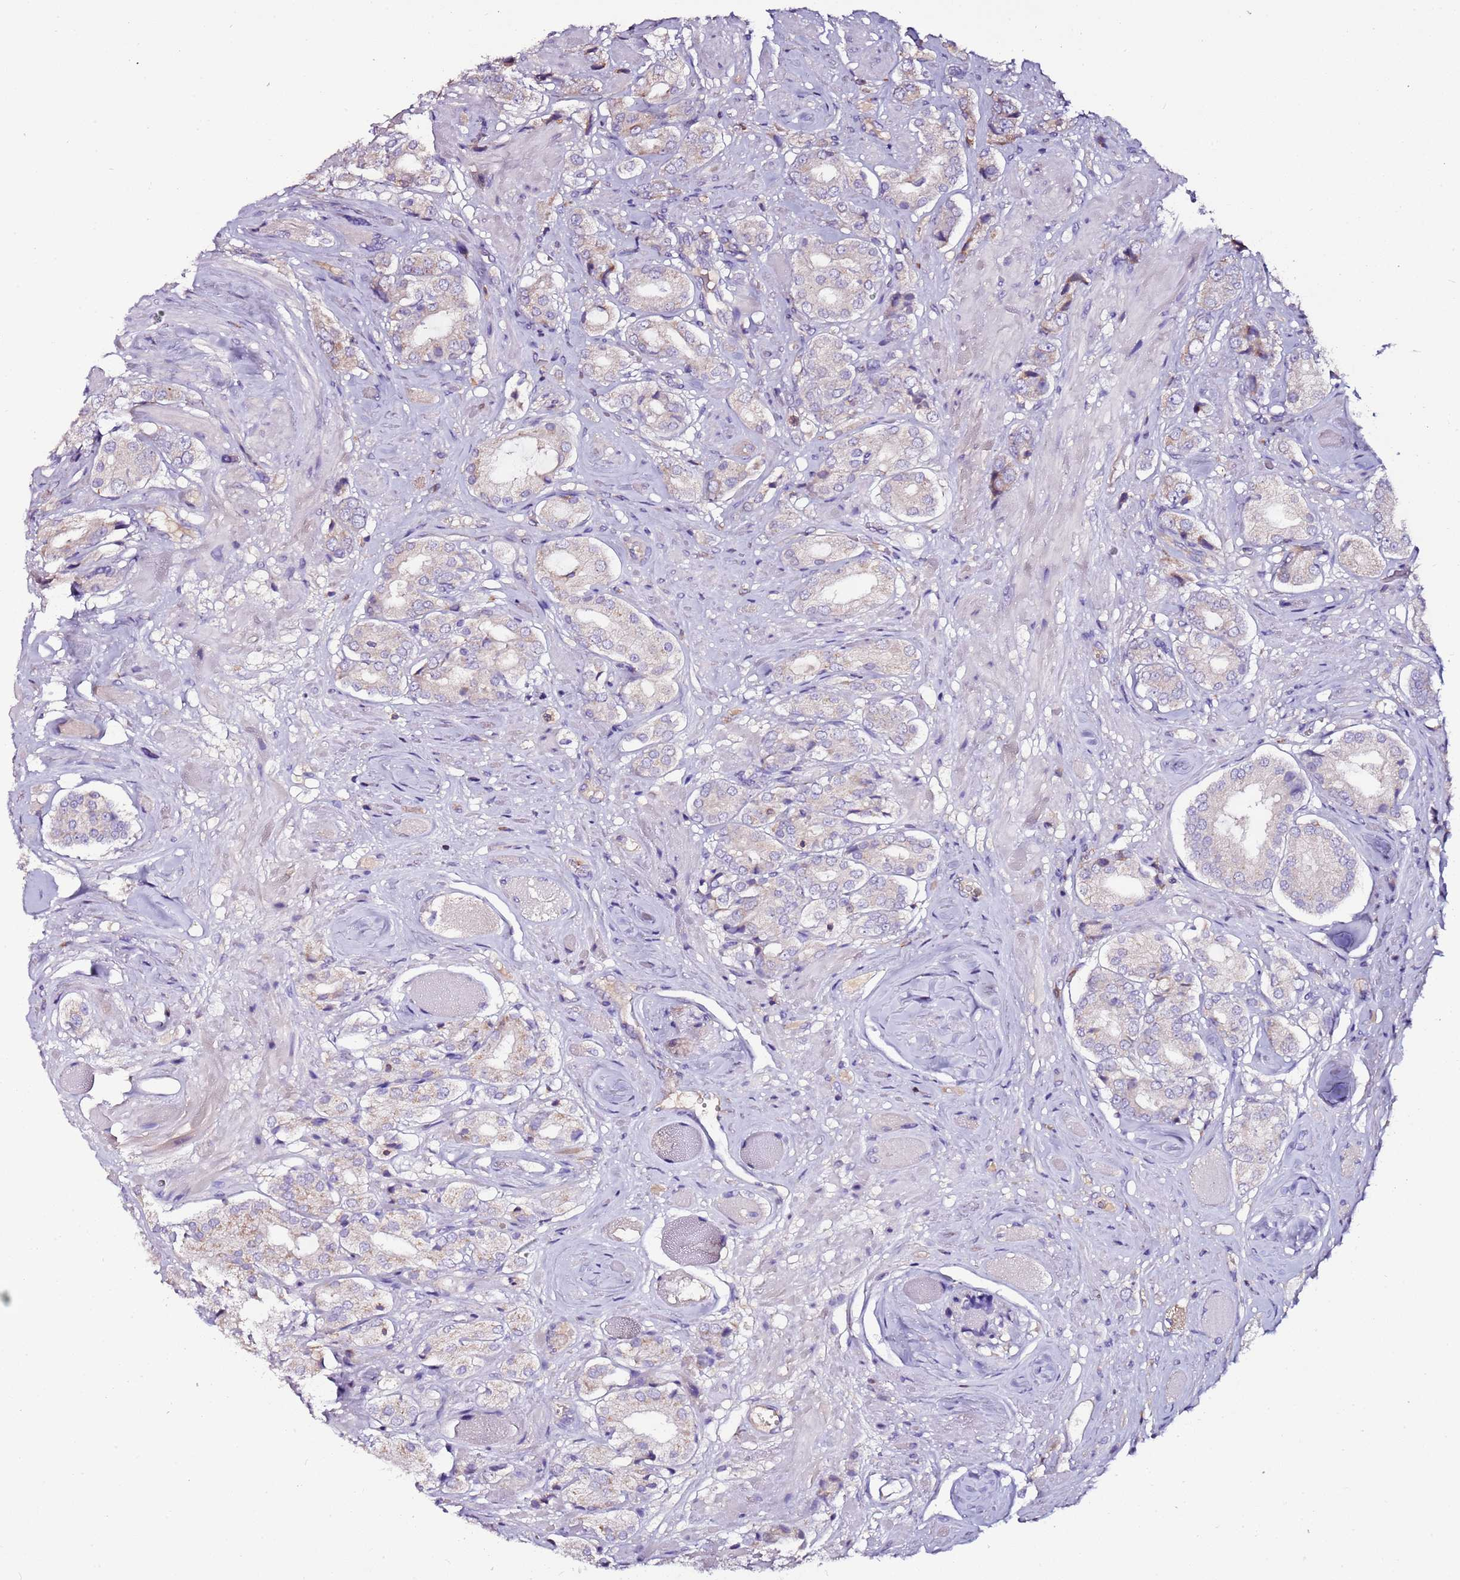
{"staining": {"intensity": "negative", "quantity": "none", "location": "none"}, "tissue": "prostate cancer", "cell_type": "Tumor cells", "image_type": "cancer", "snomed": [{"axis": "morphology", "description": "Adenocarcinoma, High grade"}, {"axis": "topography", "description": "Prostate and seminal vesicle, NOS"}], "caption": "The photomicrograph exhibits no significant positivity in tumor cells of prostate cancer.", "gene": "IGIP", "patient": {"sex": "male", "age": 64}}